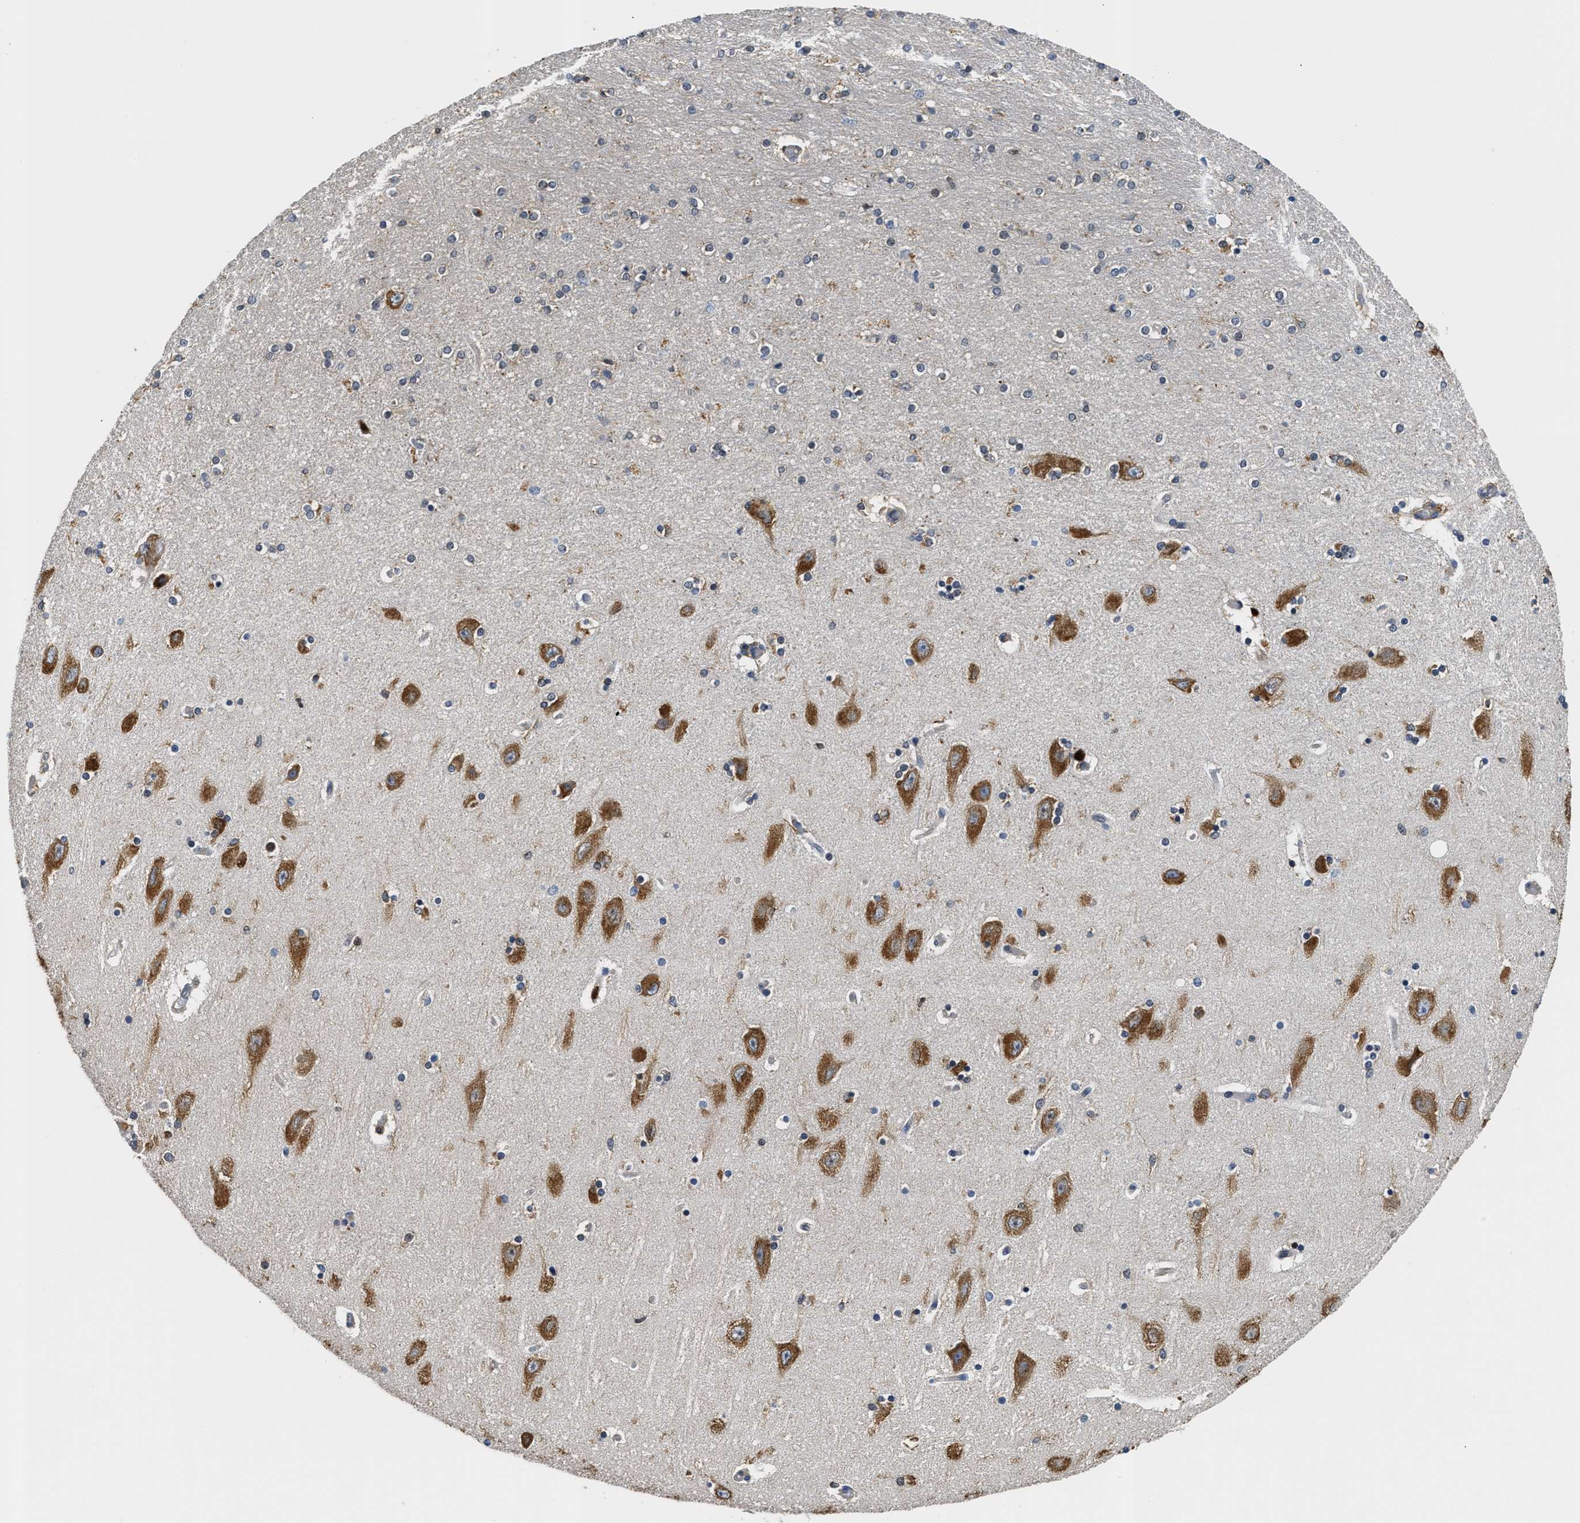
{"staining": {"intensity": "weak", "quantity": "<25%", "location": "cytoplasmic/membranous"}, "tissue": "hippocampus", "cell_type": "Glial cells", "image_type": "normal", "snomed": [{"axis": "morphology", "description": "Normal tissue, NOS"}, {"axis": "topography", "description": "Hippocampus"}], "caption": "IHC histopathology image of normal hippocampus: human hippocampus stained with DAB (3,3'-diaminobenzidine) displays no significant protein positivity in glial cells. (Immunohistochemistry, brightfield microscopy, high magnification).", "gene": "OSTF1", "patient": {"sex": "female", "age": 54}}